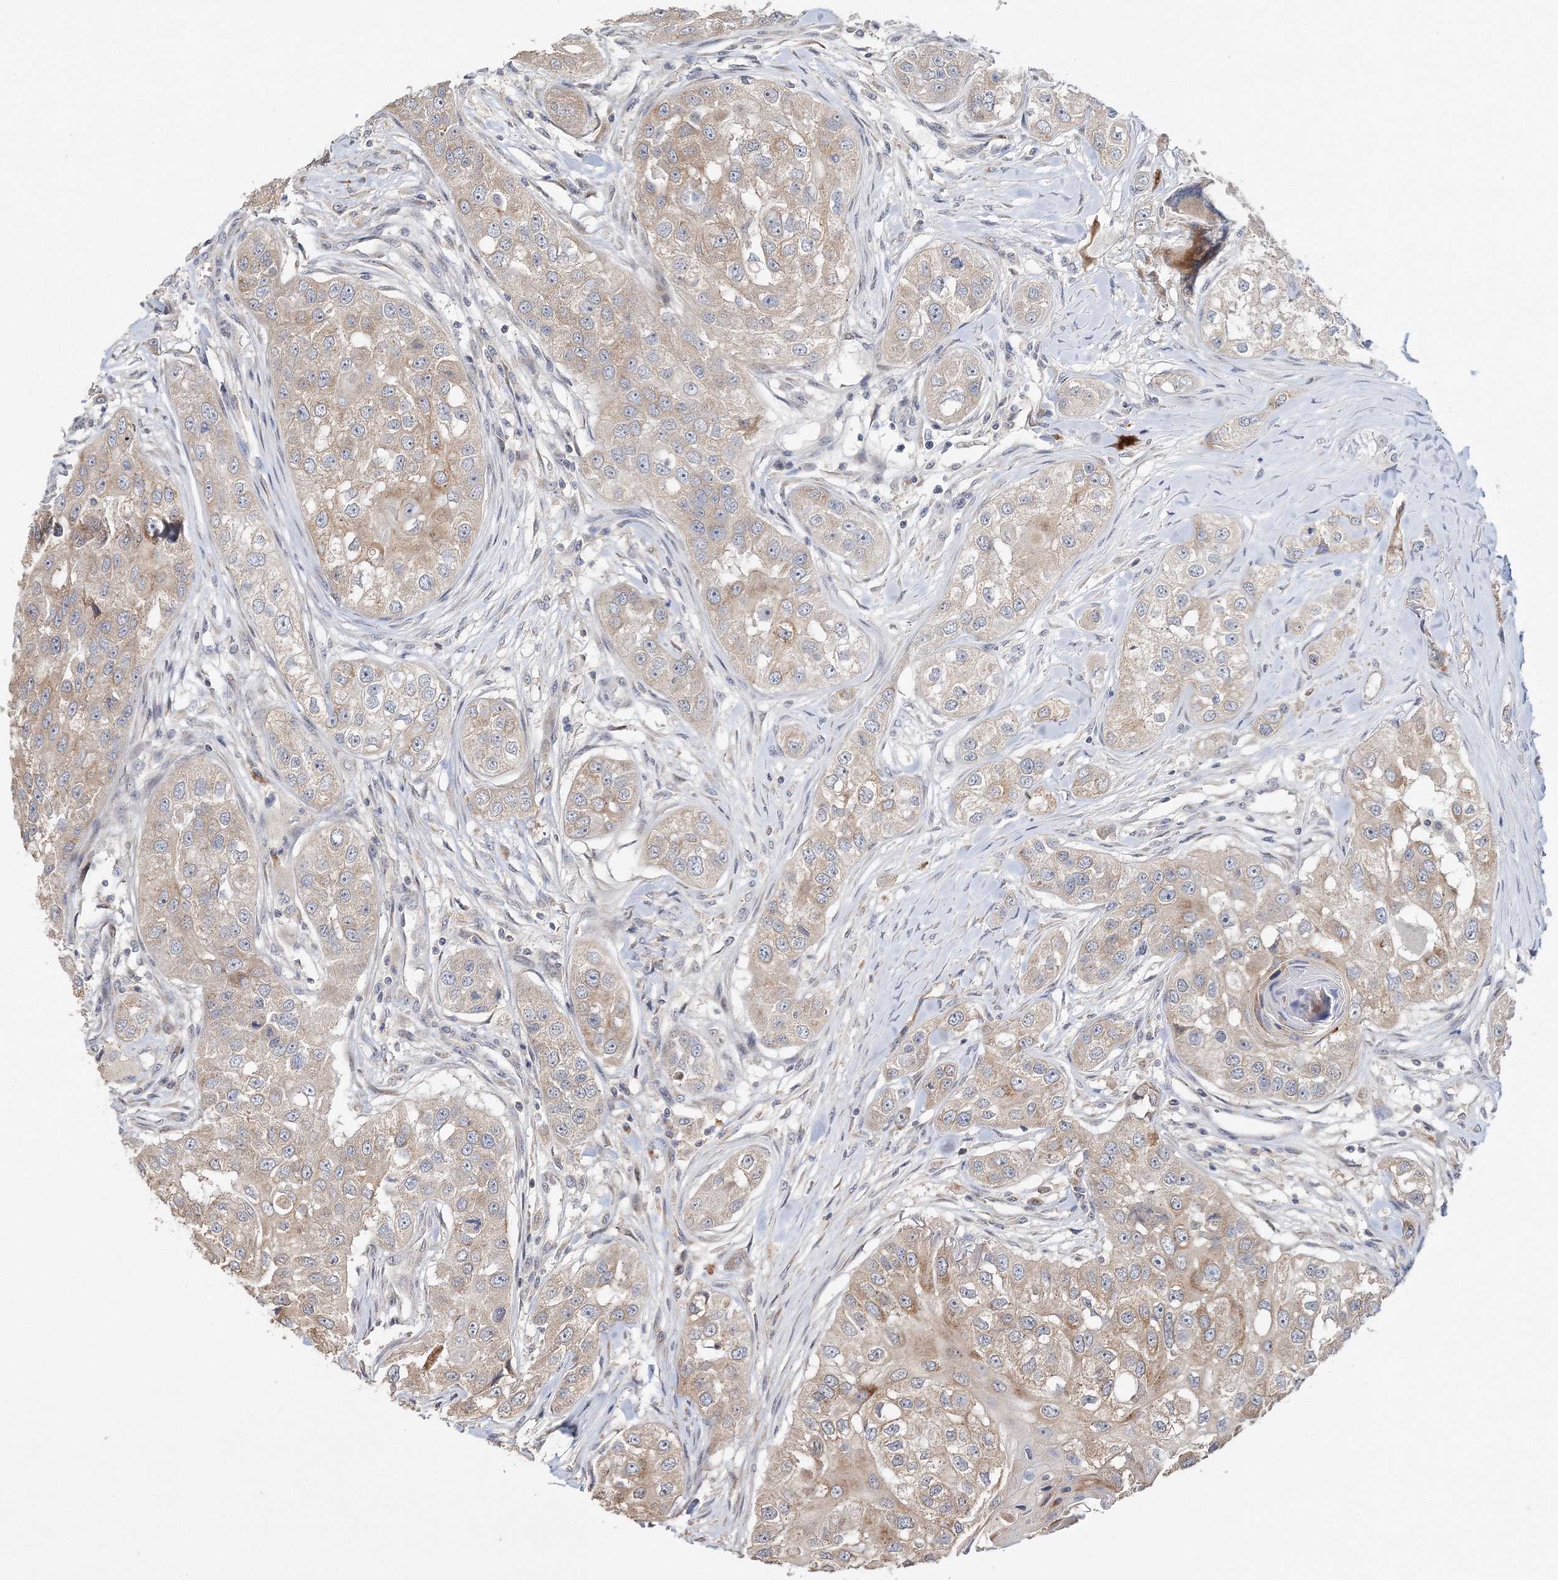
{"staining": {"intensity": "weak", "quantity": "25%-75%", "location": "cytoplasmic/membranous"}, "tissue": "head and neck cancer", "cell_type": "Tumor cells", "image_type": "cancer", "snomed": [{"axis": "morphology", "description": "Normal tissue, NOS"}, {"axis": "morphology", "description": "Squamous cell carcinoma, NOS"}, {"axis": "topography", "description": "Skeletal muscle"}, {"axis": "topography", "description": "Head-Neck"}], "caption": "Immunohistochemical staining of human squamous cell carcinoma (head and neck) reveals weak cytoplasmic/membranous protein positivity in approximately 25%-75% of tumor cells. The staining was performed using DAB (3,3'-diaminobenzidine), with brown indicating positive protein expression. Nuclei are stained blue with hematoxylin.", "gene": "GJB5", "patient": {"sex": "male", "age": 51}}